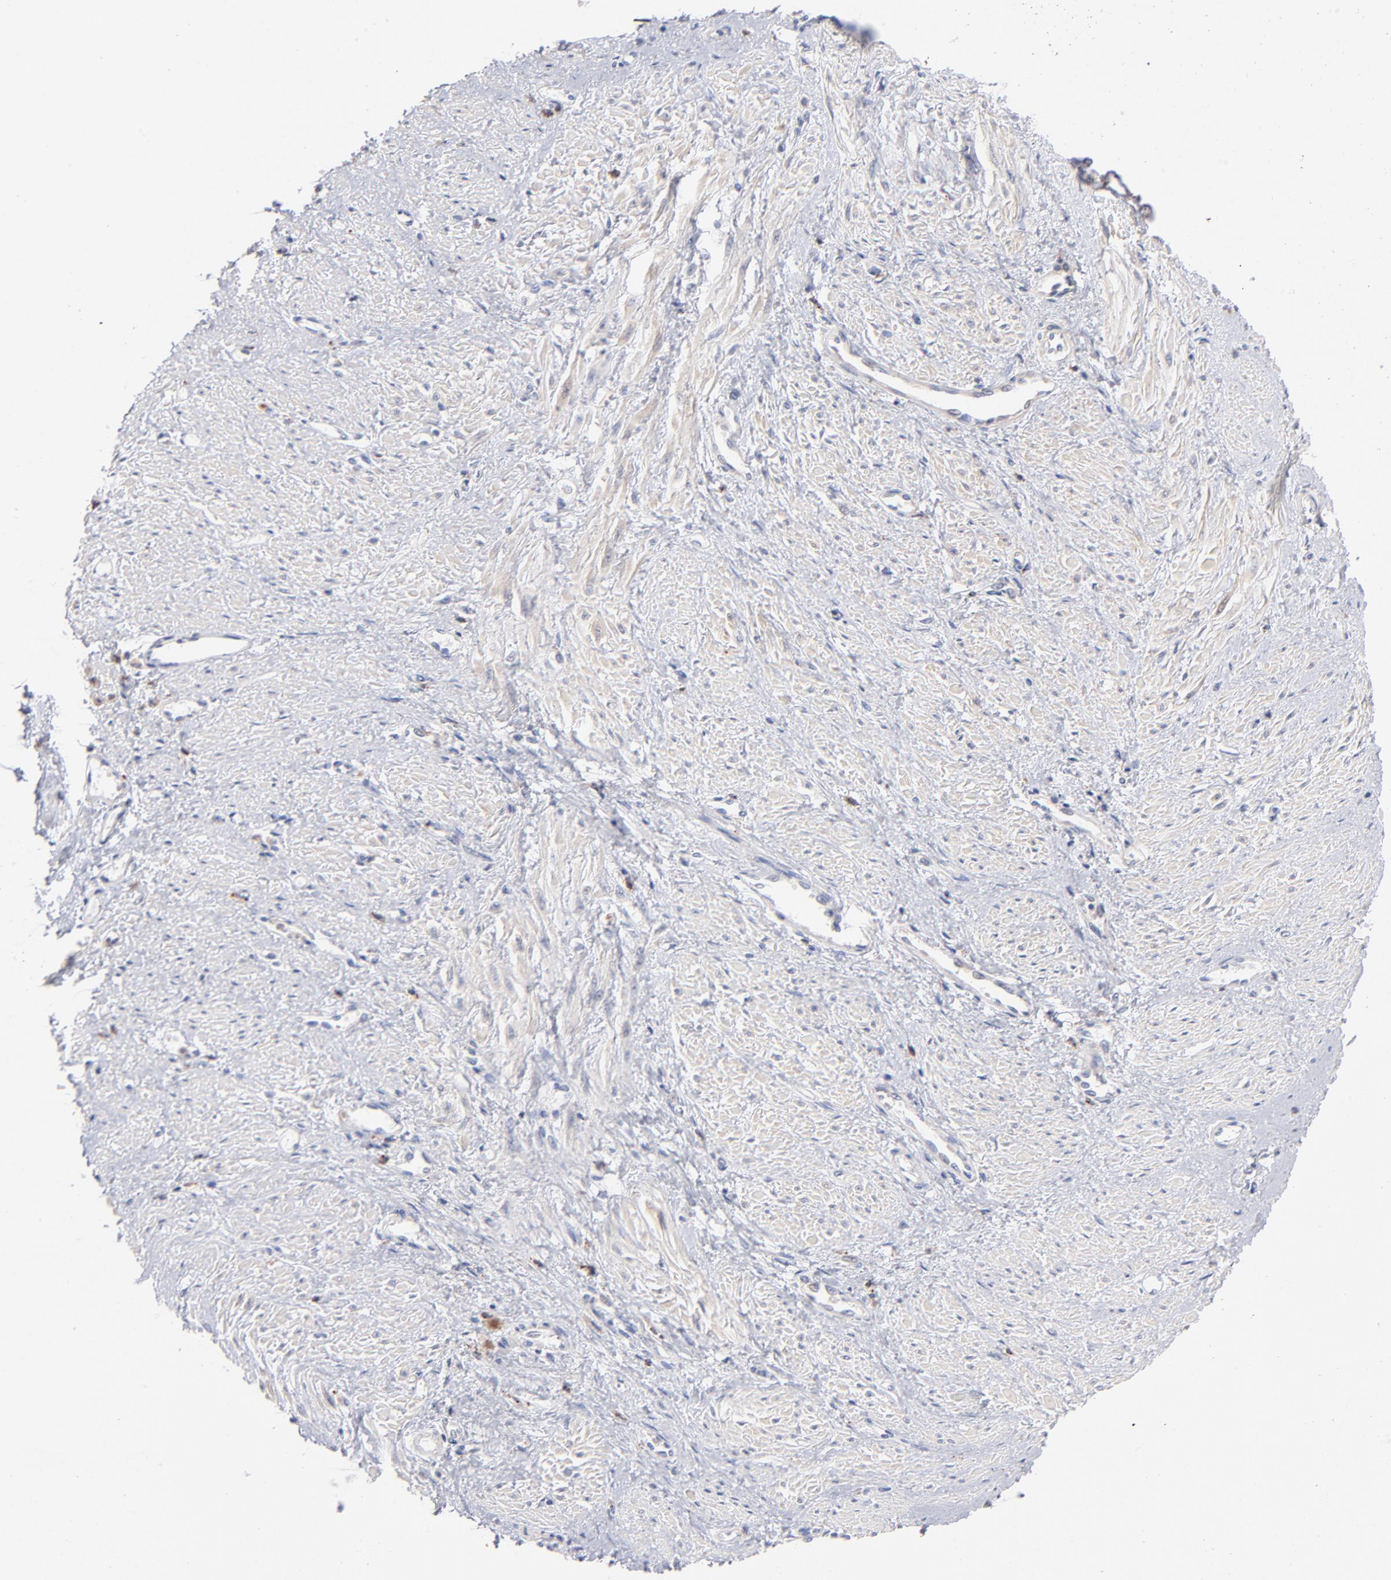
{"staining": {"intensity": "negative", "quantity": "none", "location": "none"}, "tissue": "smooth muscle", "cell_type": "Smooth muscle cells", "image_type": "normal", "snomed": [{"axis": "morphology", "description": "Normal tissue, NOS"}, {"axis": "topography", "description": "Smooth muscle"}, {"axis": "topography", "description": "Uterus"}], "caption": "IHC micrograph of normal human smooth muscle stained for a protein (brown), which shows no positivity in smooth muscle cells. (DAB immunohistochemistry (IHC) visualized using brightfield microscopy, high magnification).", "gene": "HP", "patient": {"sex": "female", "age": 39}}